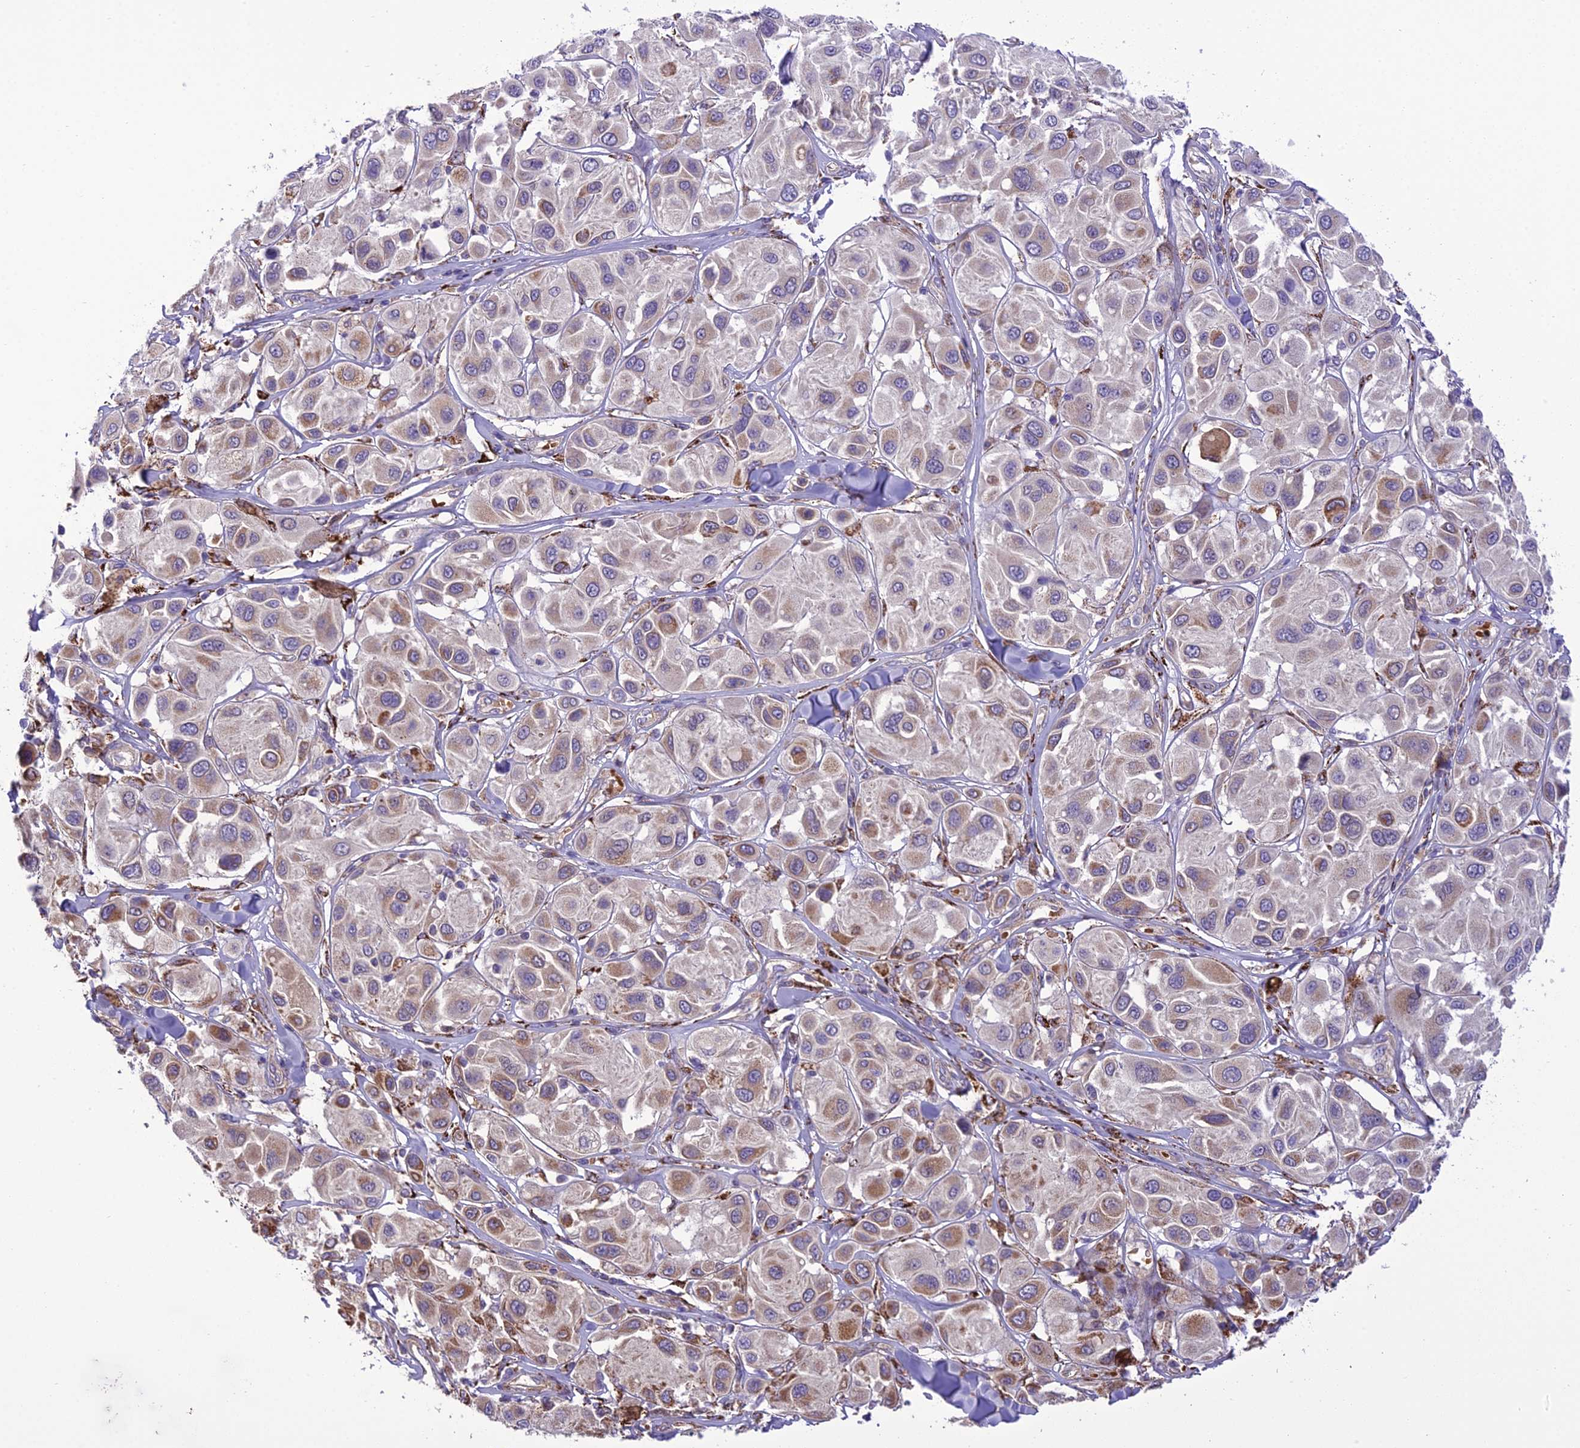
{"staining": {"intensity": "weak", "quantity": "25%-75%", "location": "cytoplasmic/membranous"}, "tissue": "melanoma", "cell_type": "Tumor cells", "image_type": "cancer", "snomed": [{"axis": "morphology", "description": "Malignant melanoma, Metastatic site"}, {"axis": "topography", "description": "Skin"}], "caption": "Malignant melanoma (metastatic site) tissue demonstrates weak cytoplasmic/membranous staining in about 25%-75% of tumor cells, visualized by immunohistochemistry. The protein of interest is shown in brown color, while the nuclei are stained blue.", "gene": "TBC1D24", "patient": {"sex": "male", "age": 41}}